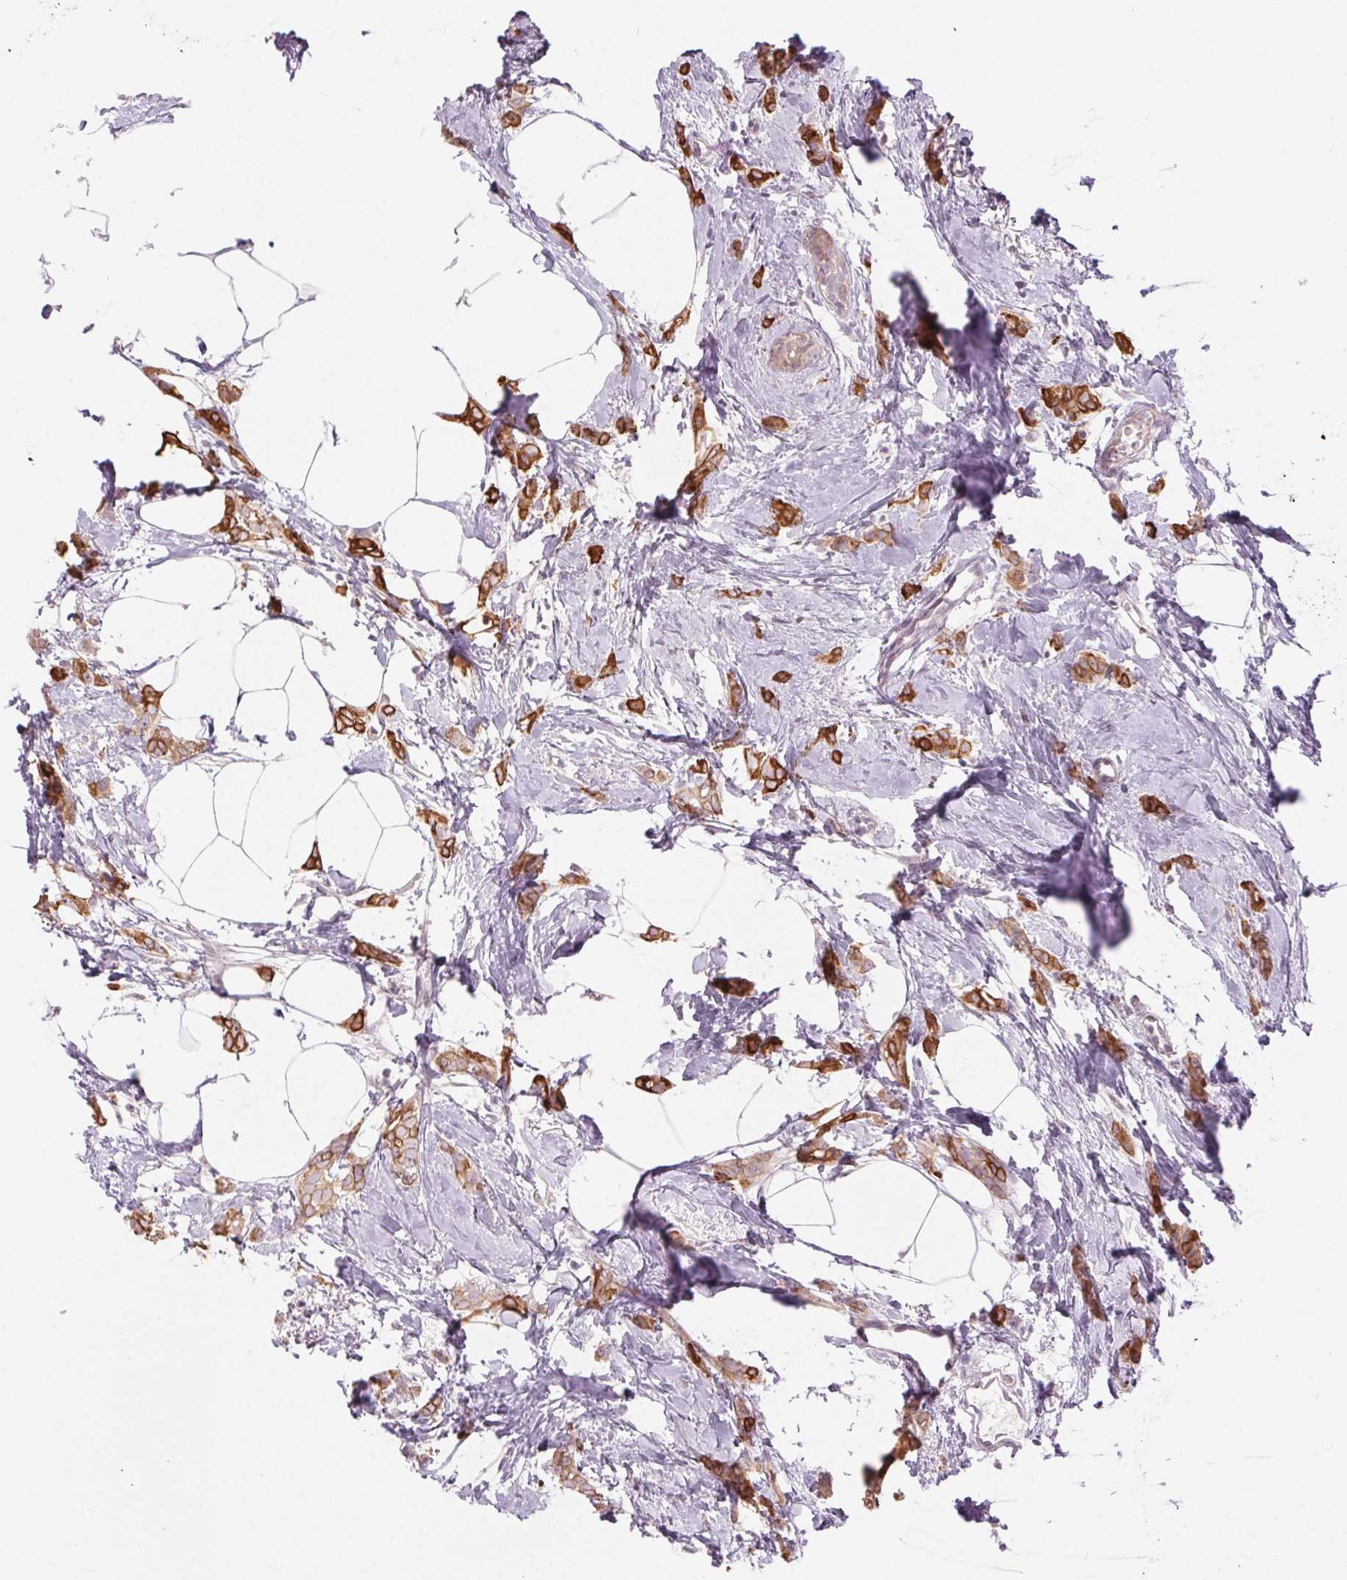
{"staining": {"intensity": "strong", "quantity": ">75%", "location": "cytoplasmic/membranous"}, "tissue": "breast cancer", "cell_type": "Tumor cells", "image_type": "cancer", "snomed": [{"axis": "morphology", "description": "Duct carcinoma"}, {"axis": "topography", "description": "Breast"}], "caption": "DAB immunohistochemical staining of breast cancer (intraductal carcinoma) demonstrates strong cytoplasmic/membranous protein staining in about >75% of tumor cells. (DAB (3,3'-diaminobenzidine) IHC with brightfield microscopy, high magnification).", "gene": "HHLA2", "patient": {"sex": "female", "age": 40}}